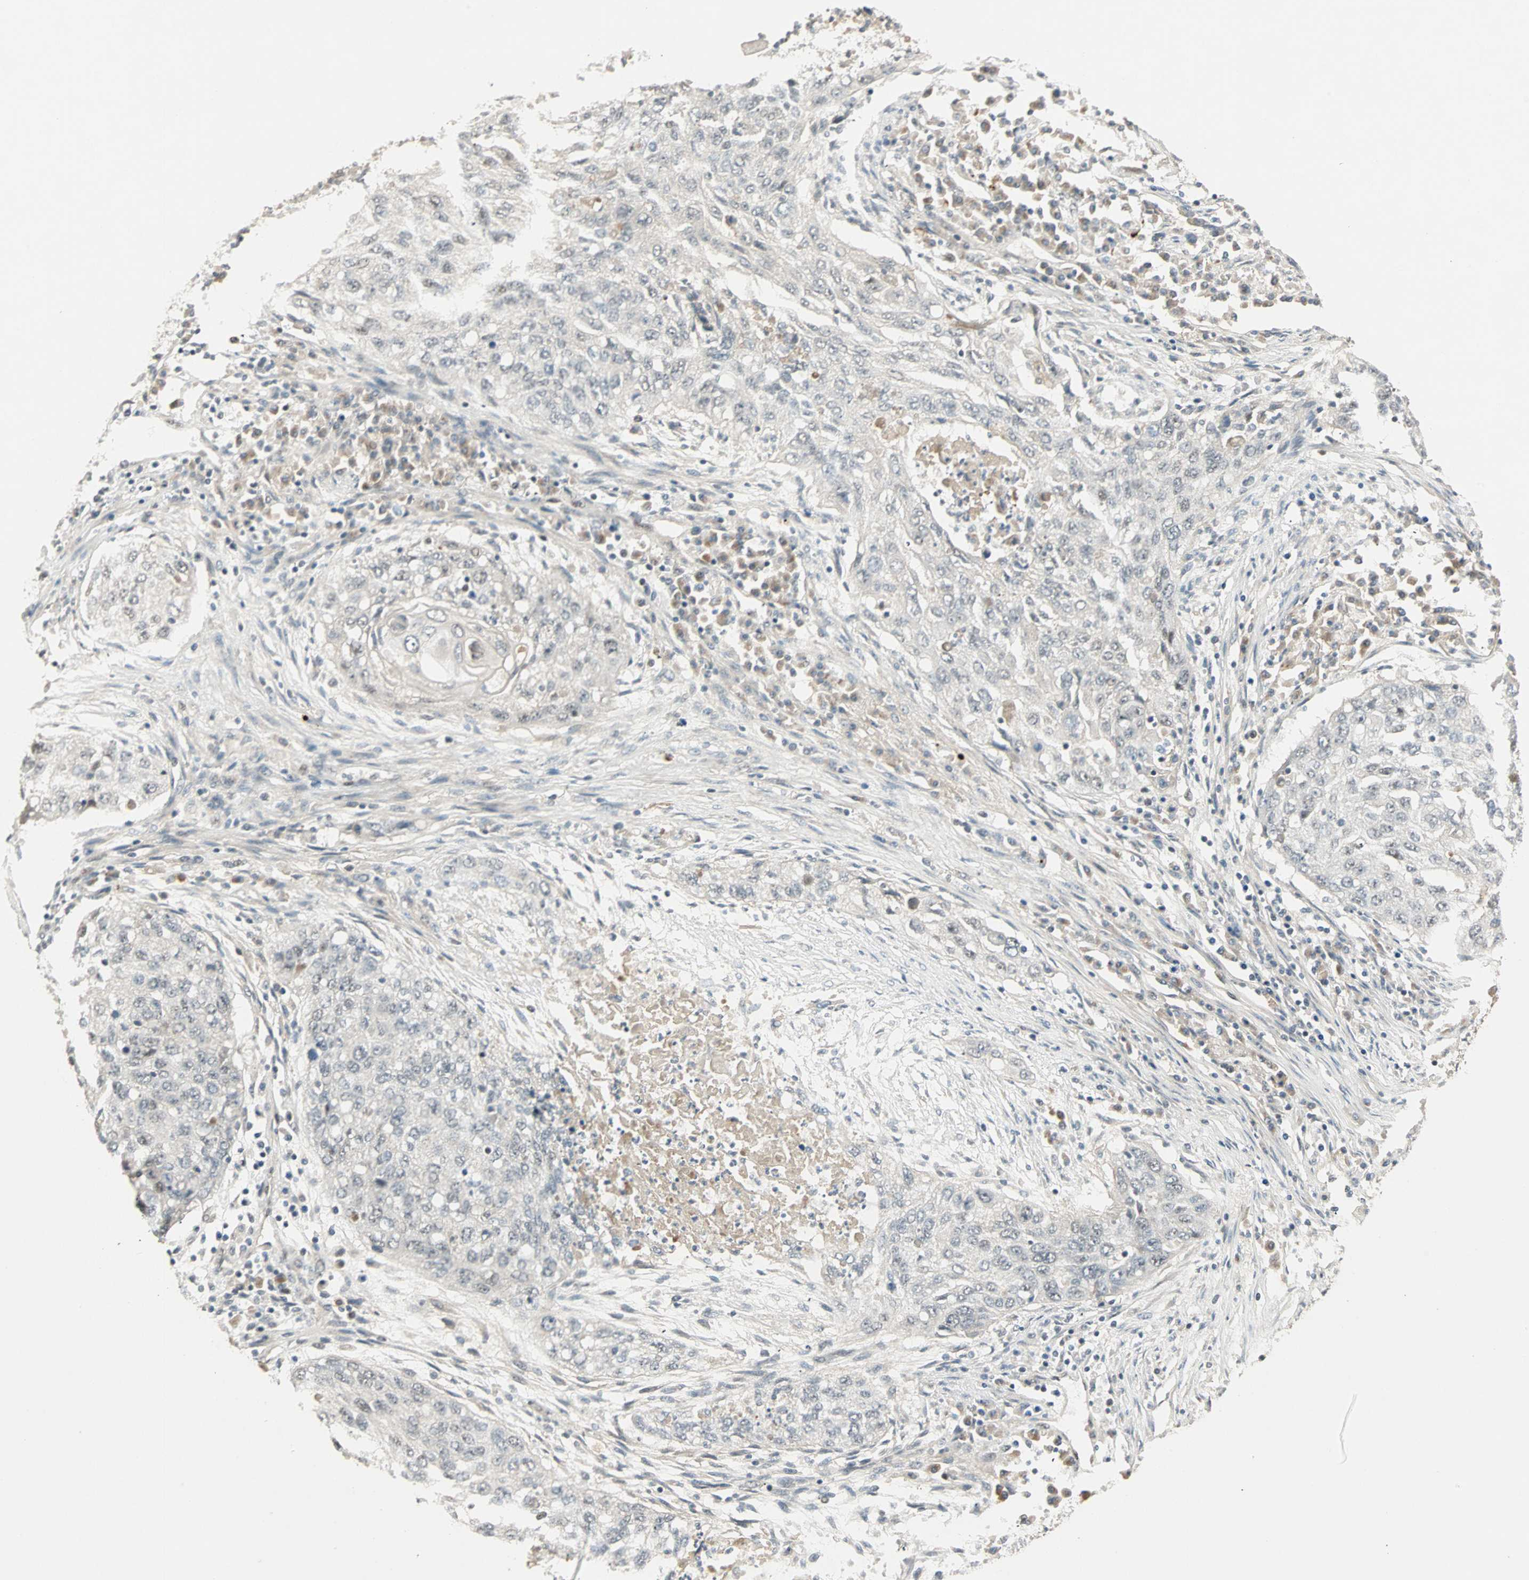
{"staining": {"intensity": "weak", "quantity": "<25%", "location": "nuclear"}, "tissue": "lung cancer", "cell_type": "Tumor cells", "image_type": "cancer", "snomed": [{"axis": "morphology", "description": "Squamous cell carcinoma, NOS"}, {"axis": "topography", "description": "Lung"}], "caption": "Lung cancer (squamous cell carcinoma) stained for a protein using IHC displays no staining tumor cells.", "gene": "ACSL5", "patient": {"sex": "female", "age": 63}}